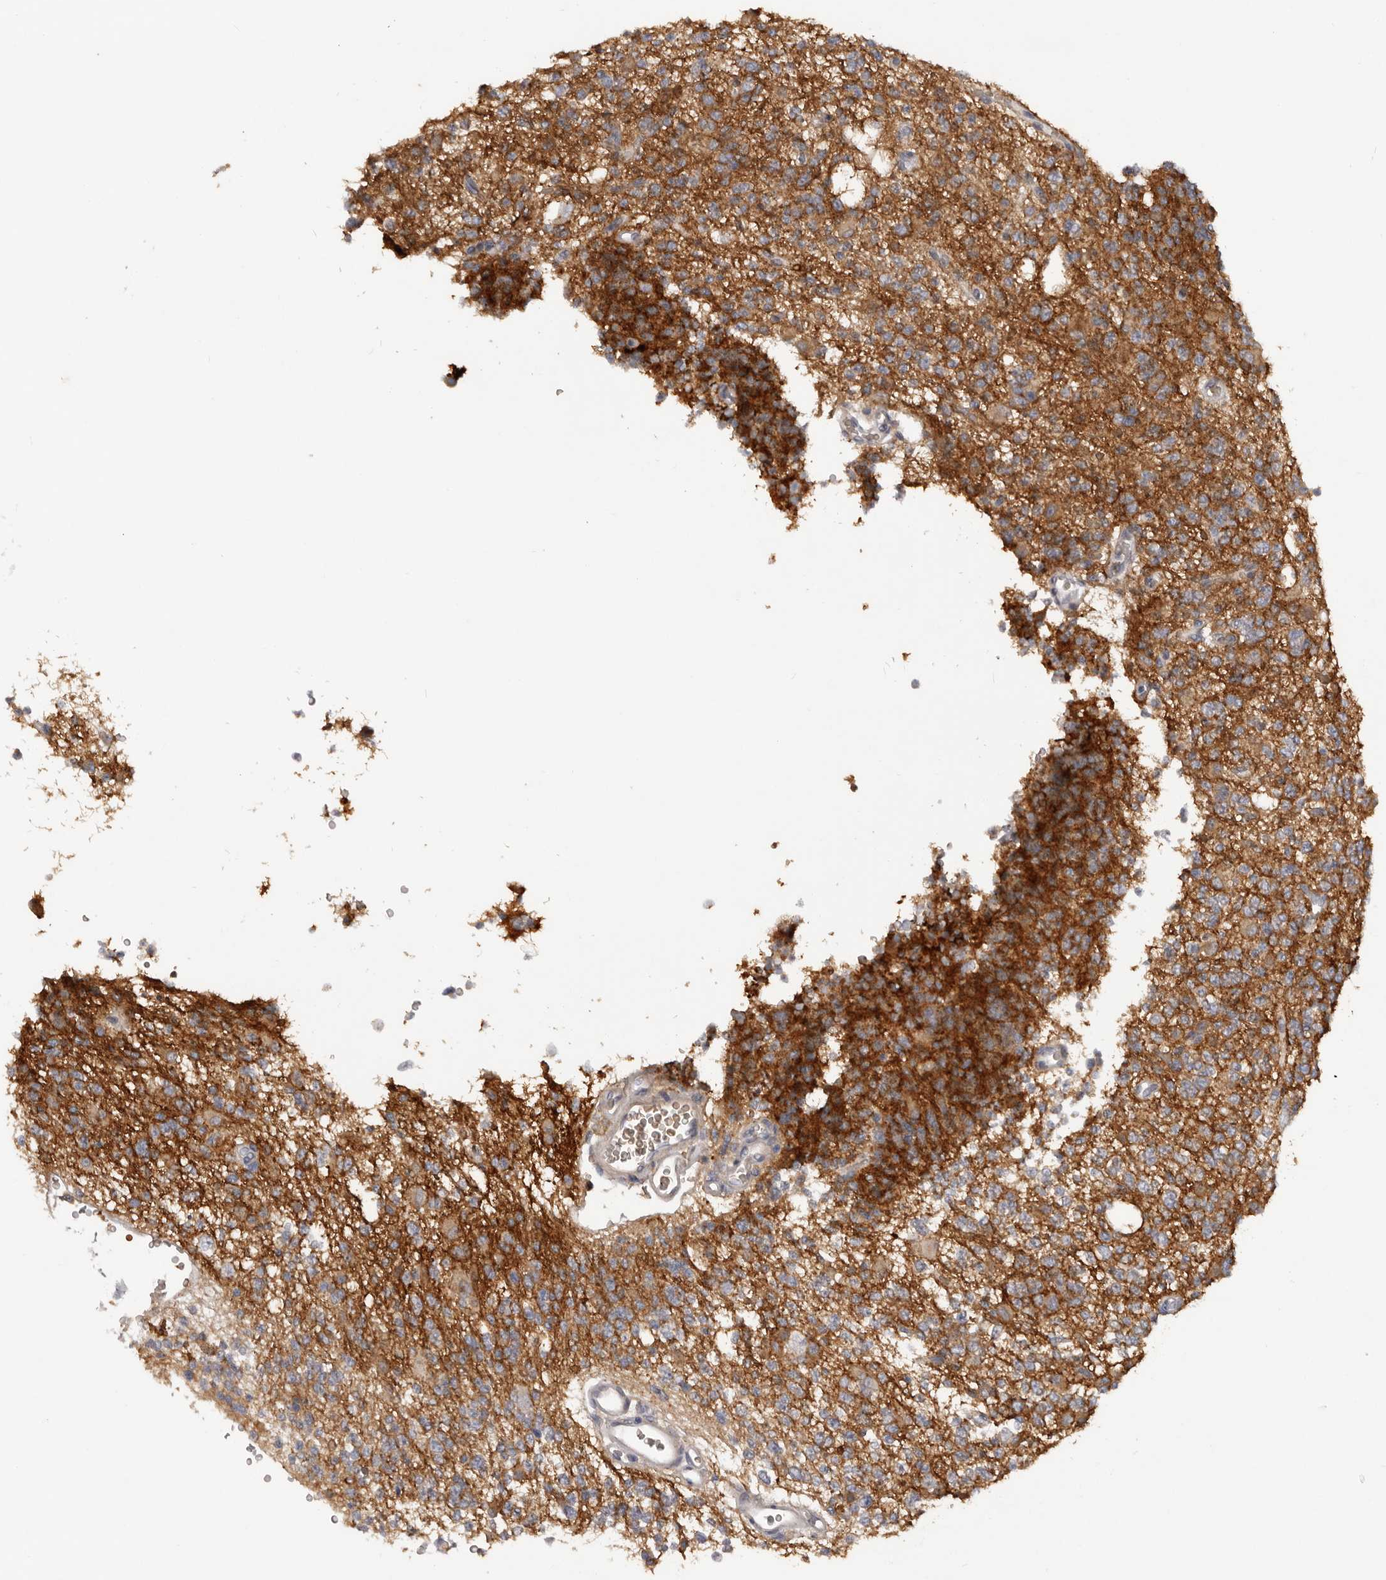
{"staining": {"intensity": "moderate", "quantity": ">75%", "location": "cytoplasmic/membranous"}, "tissue": "glioma", "cell_type": "Tumor cells", "image_type": "cancer", "snomed": [{"axis": "morphology", "description": "Glioma, malignant, High grade"}, {"axis": "topography", "description": "Brain"}], "caption": "Immunohistochemical staining of human glioma demonstrates moderate cytoplasmic/membranous protein staining in approximately >75% of tumor cells.", "gene": "TNR", "patient": {"sex": "female", "age": 62}}